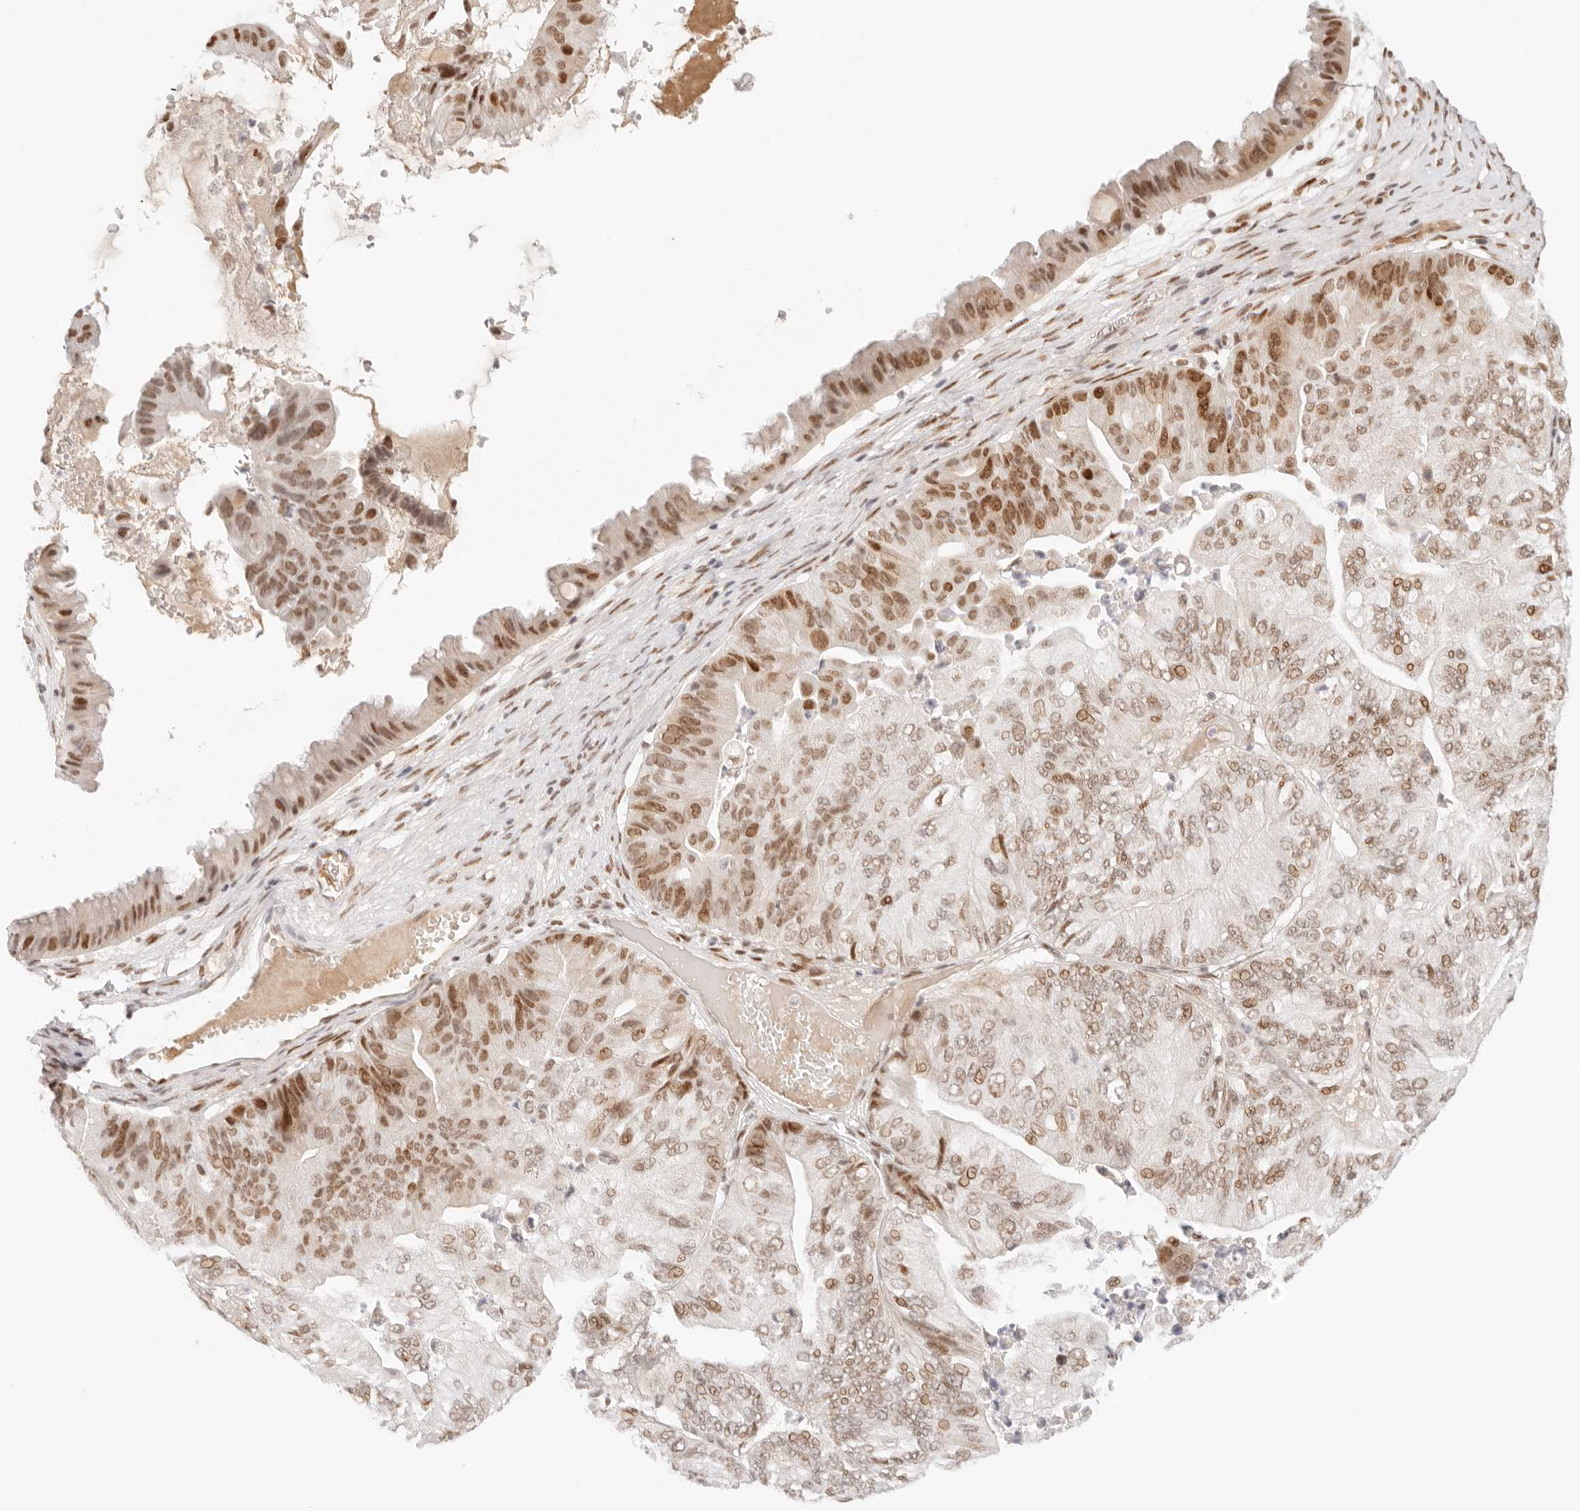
{"staining": {"intensity": "moderate", "quantity": ">75%", "location": "nuclear"}, "tissue": "ovarian cancer", "cell_type": "Tumor cells", "image_type": "cancer", "snomed": [{"axis": "morphology", "description": "Cystadenocarcinoma, mucinous, NOS"}, {"axis": "topography", "description": "Ovary"}], "caption": "IHC staining of ovarian cancer (mucinous cystadenocarcinoma), which reveals medium levels of moderate nuclear positivity in about >75% of tumor cells indicating moderate nuclear protein expression. The staining was performed using DAB (3,3'-diaminobenzidine) (brown) for protein detection and nuclei were counterstained in hematoxylin (blue).", "gene": "HOXC5", "patient": {"sex": "female", "age": 61}}